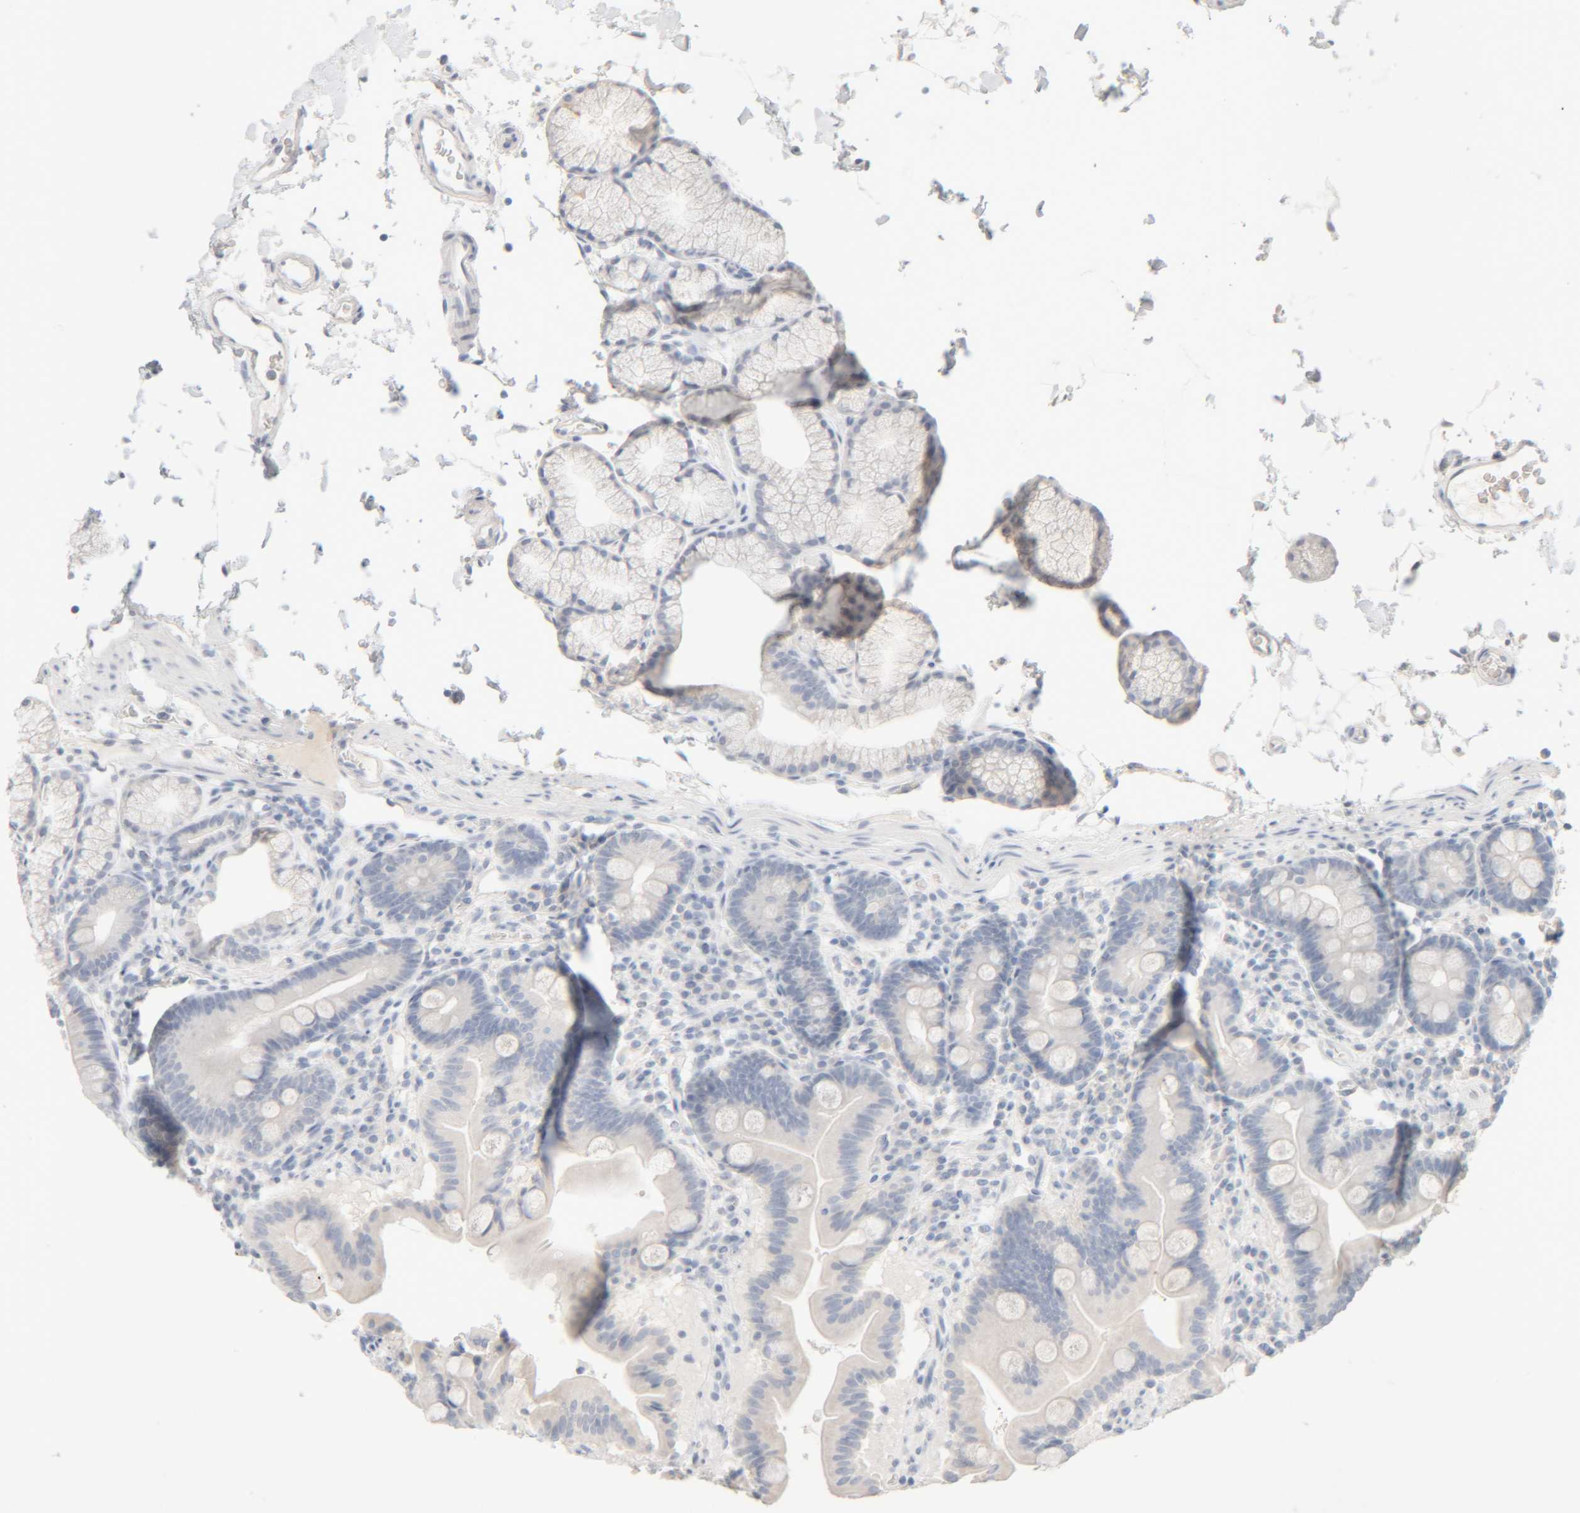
{"staining": {"intensity": "negative", "quantity": "none", "location": "none"}, "tissue": "duodenum", "cell_type": "Glandular cells", "image_type": "normal", "snomed": [{"axis": "morphology", "description": "Normal tissue, NOS"}, {"axis": "topography", "description": "Duodenum"}], "caption": "High power microscopy micrograph of an immunohistochemistry (IHC) micrograph of normal duodenum, revealing no significant positivity in glandular cells.", "gene": "RIDA", "patient": {"sex": "male", "age": 54}}